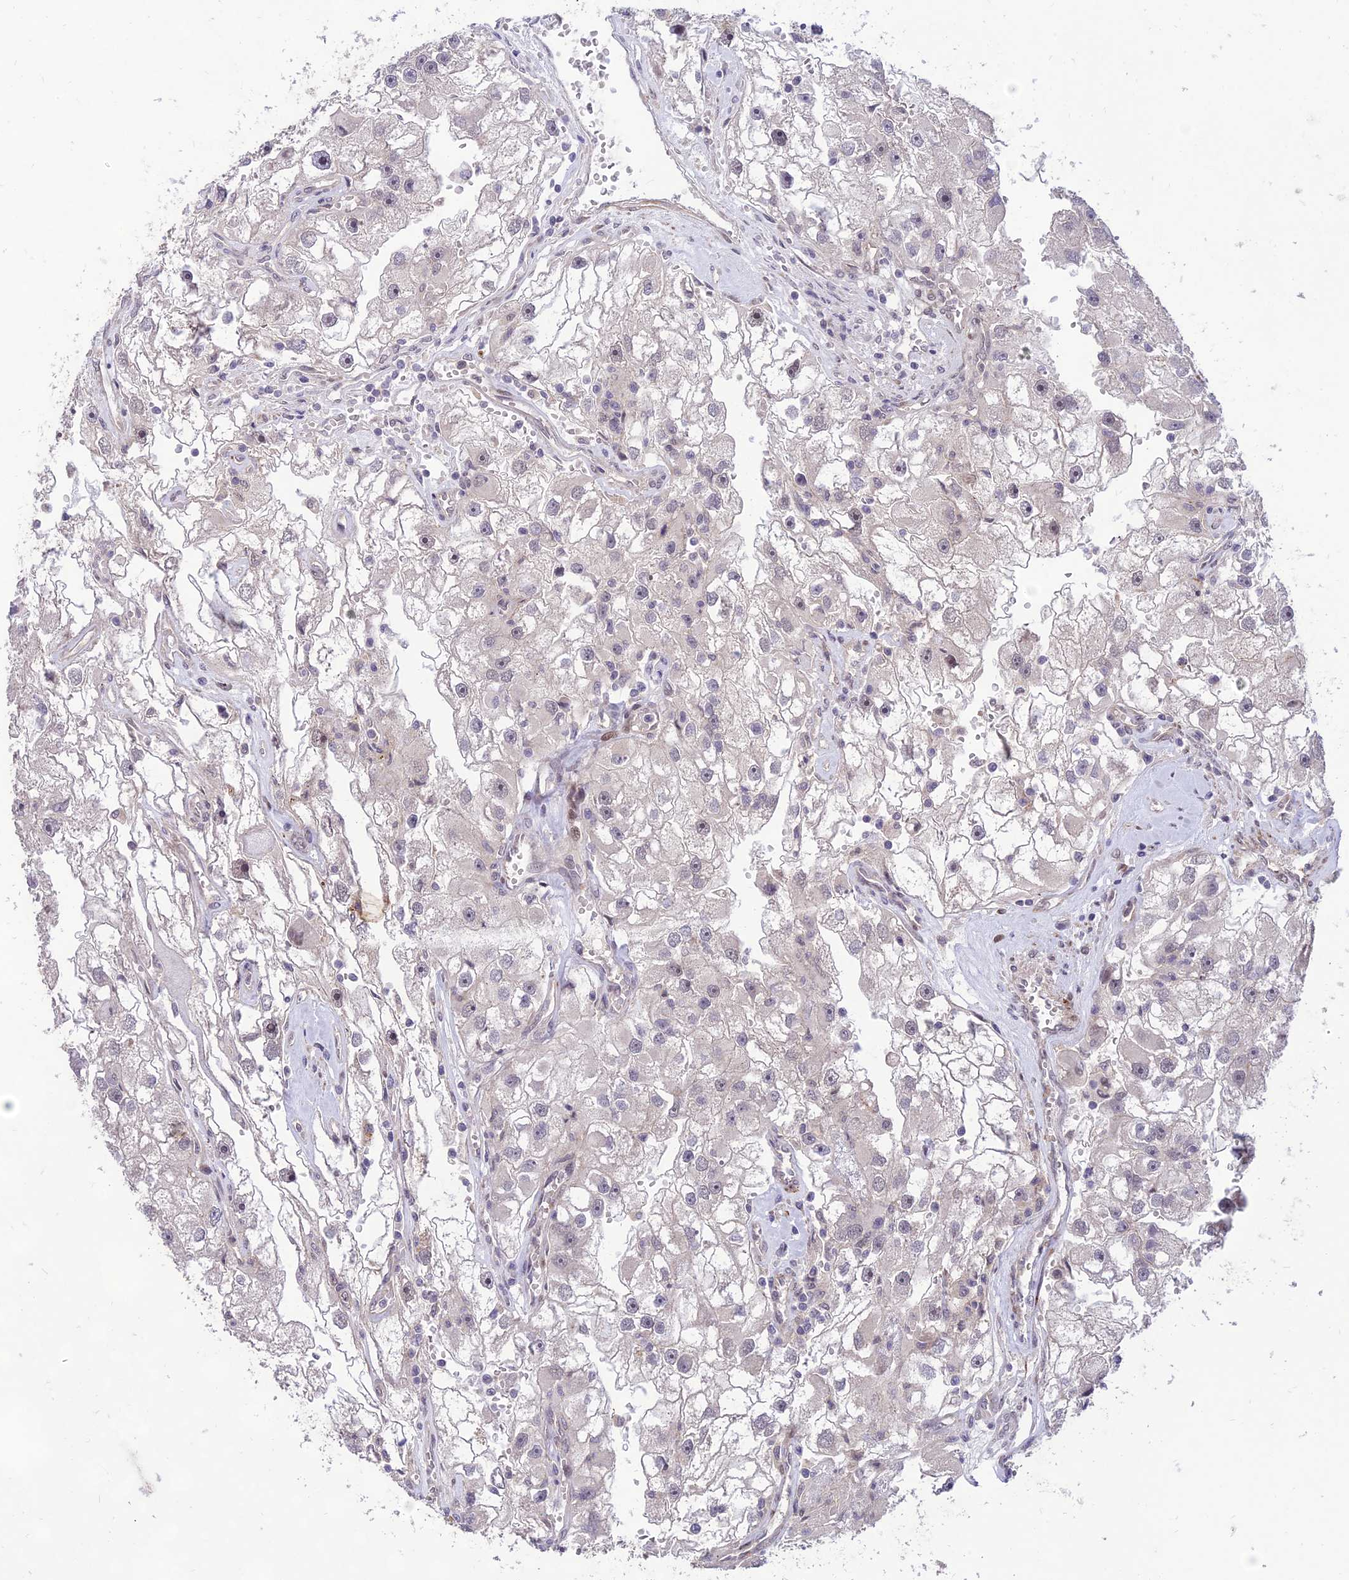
{"staining": {"intensity": "negative", "quantity": "none", "location": "none"}, "tissue": "renal cancer", "cell_type": "Tumor cells", "image_type": "cancer", "snomed": [{"axis": "morphology", "description": "Adenocarcinoma, NOS"}, {"axis": "topography", "description": "Kidney"}], "caption": "Immunohistochemistry of adenocarcinoma (renal) reveals no positivity in tumor cells.", "gene": "ZNF85", "patient": {"sex": "male", "age": 63}}